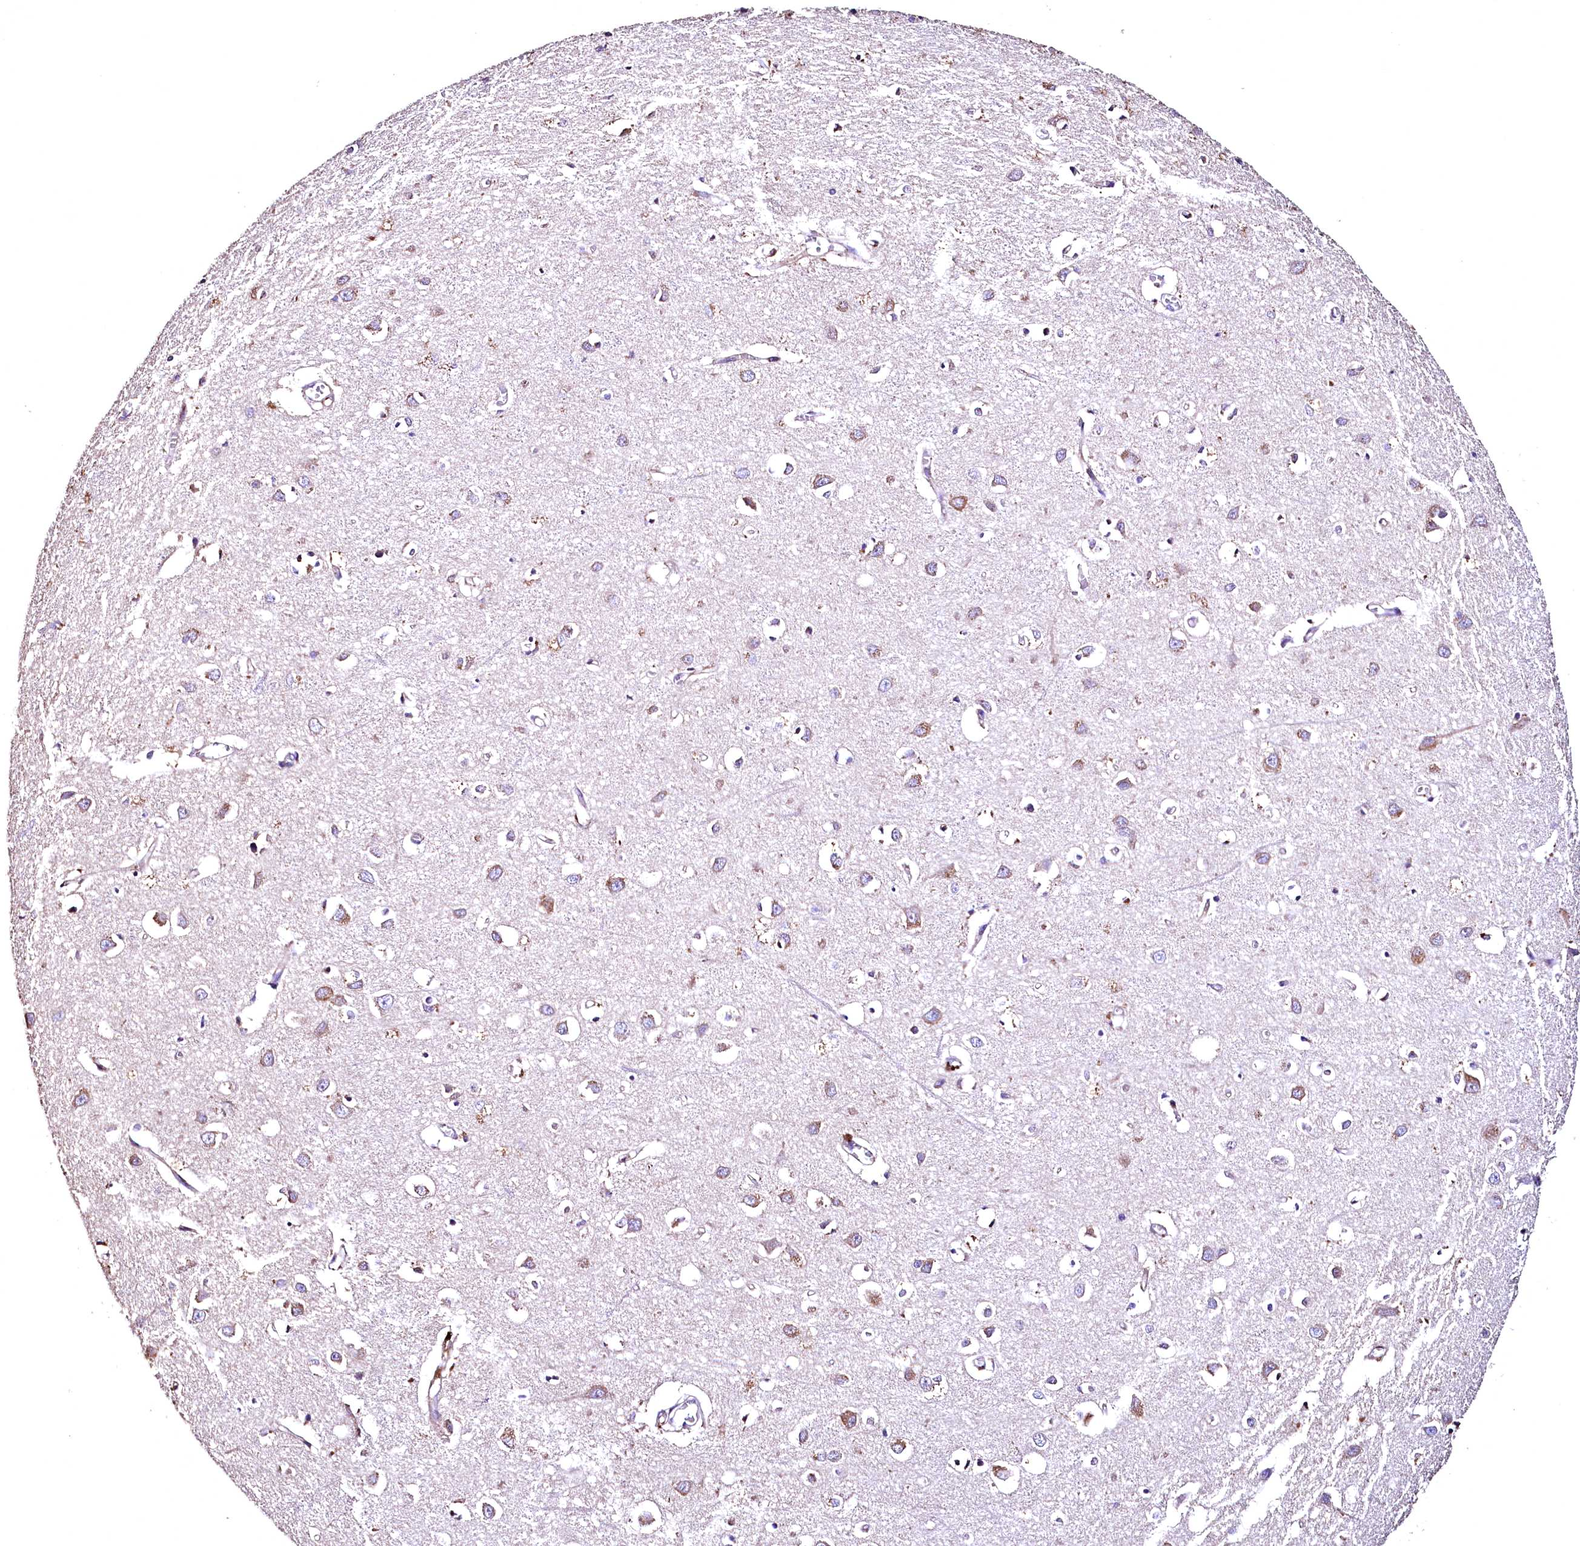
{"staining": {"intensity": "moderate", "quantity": "25%-75%", "location": "cytoplasmic/membranous"}, "tissue": "cerebral cortex", "cell_type": "Endothelial cells", "image_type": "normal", "snomed": [{"axis": "morphology", "description": "Normal tissue, NOS"}, {"axis": "topography", "description": "Cerebral cortex"}], "caption": "Human cerebral cortex stained for a protein (brown) displays moderate cytoplasmic/membranous positive expression in approximately 25%-75% of endothelial cells.", "gene": "RASSF1", "patient": {"sex": "female", "age": 64}}